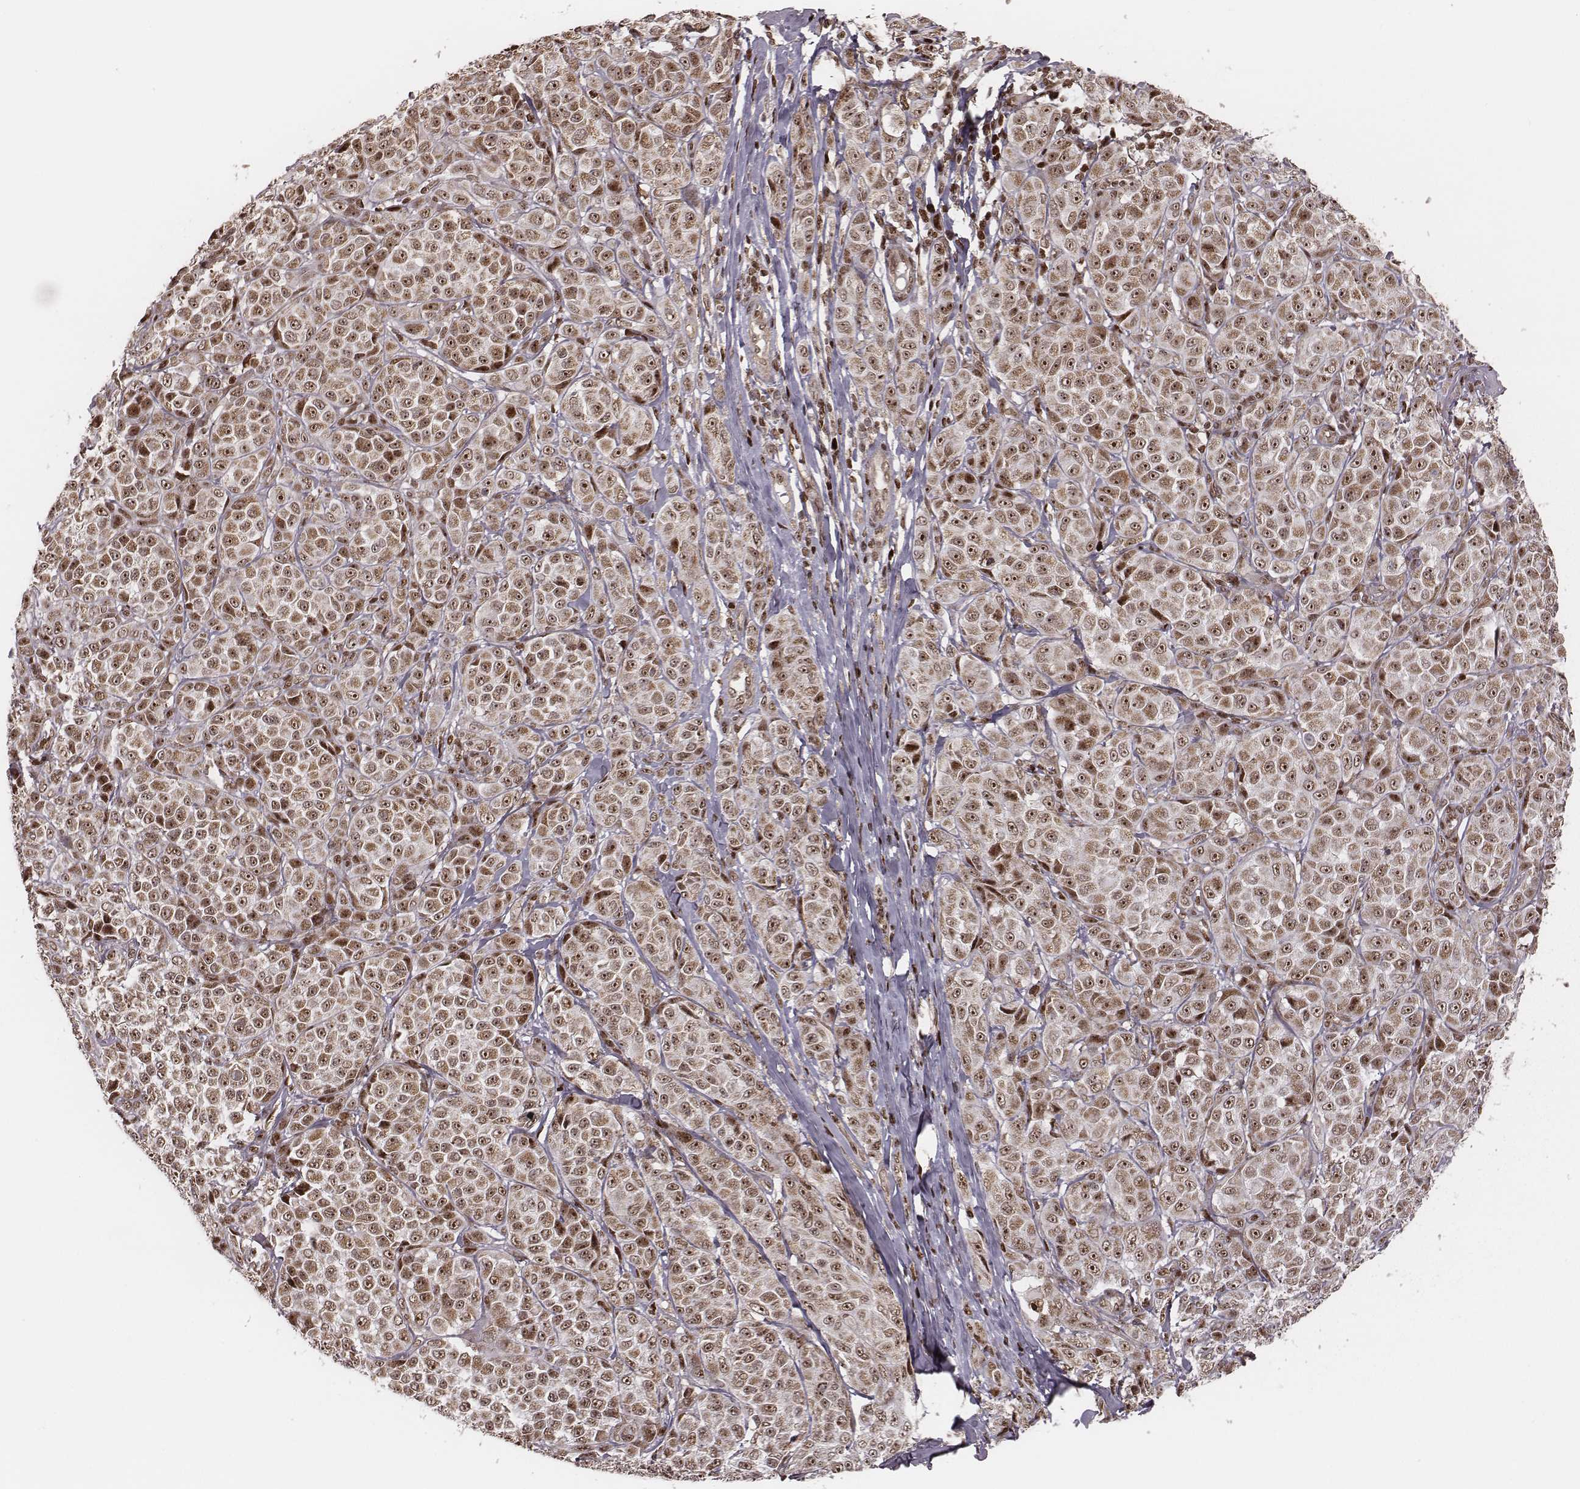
{"staining": {"intensity": "moderate", "quantity": ">75%", "location": "cytoplasmic/membranous,nuclear"}, "tissue": "melanoma", "cell_type": "Tumor cells", "image_type": "cancer", "snomed": [{"axis": "morphology", "description": "Malignant melanoma, NOS"}, {"axis": "topography", "description": "Skin"}], "caption": "Melanoma stained with a protein marker reveals moderate staining in tumor cells.", "gene": "VRK3", "patient": {"sex": "male", "age": 89}}